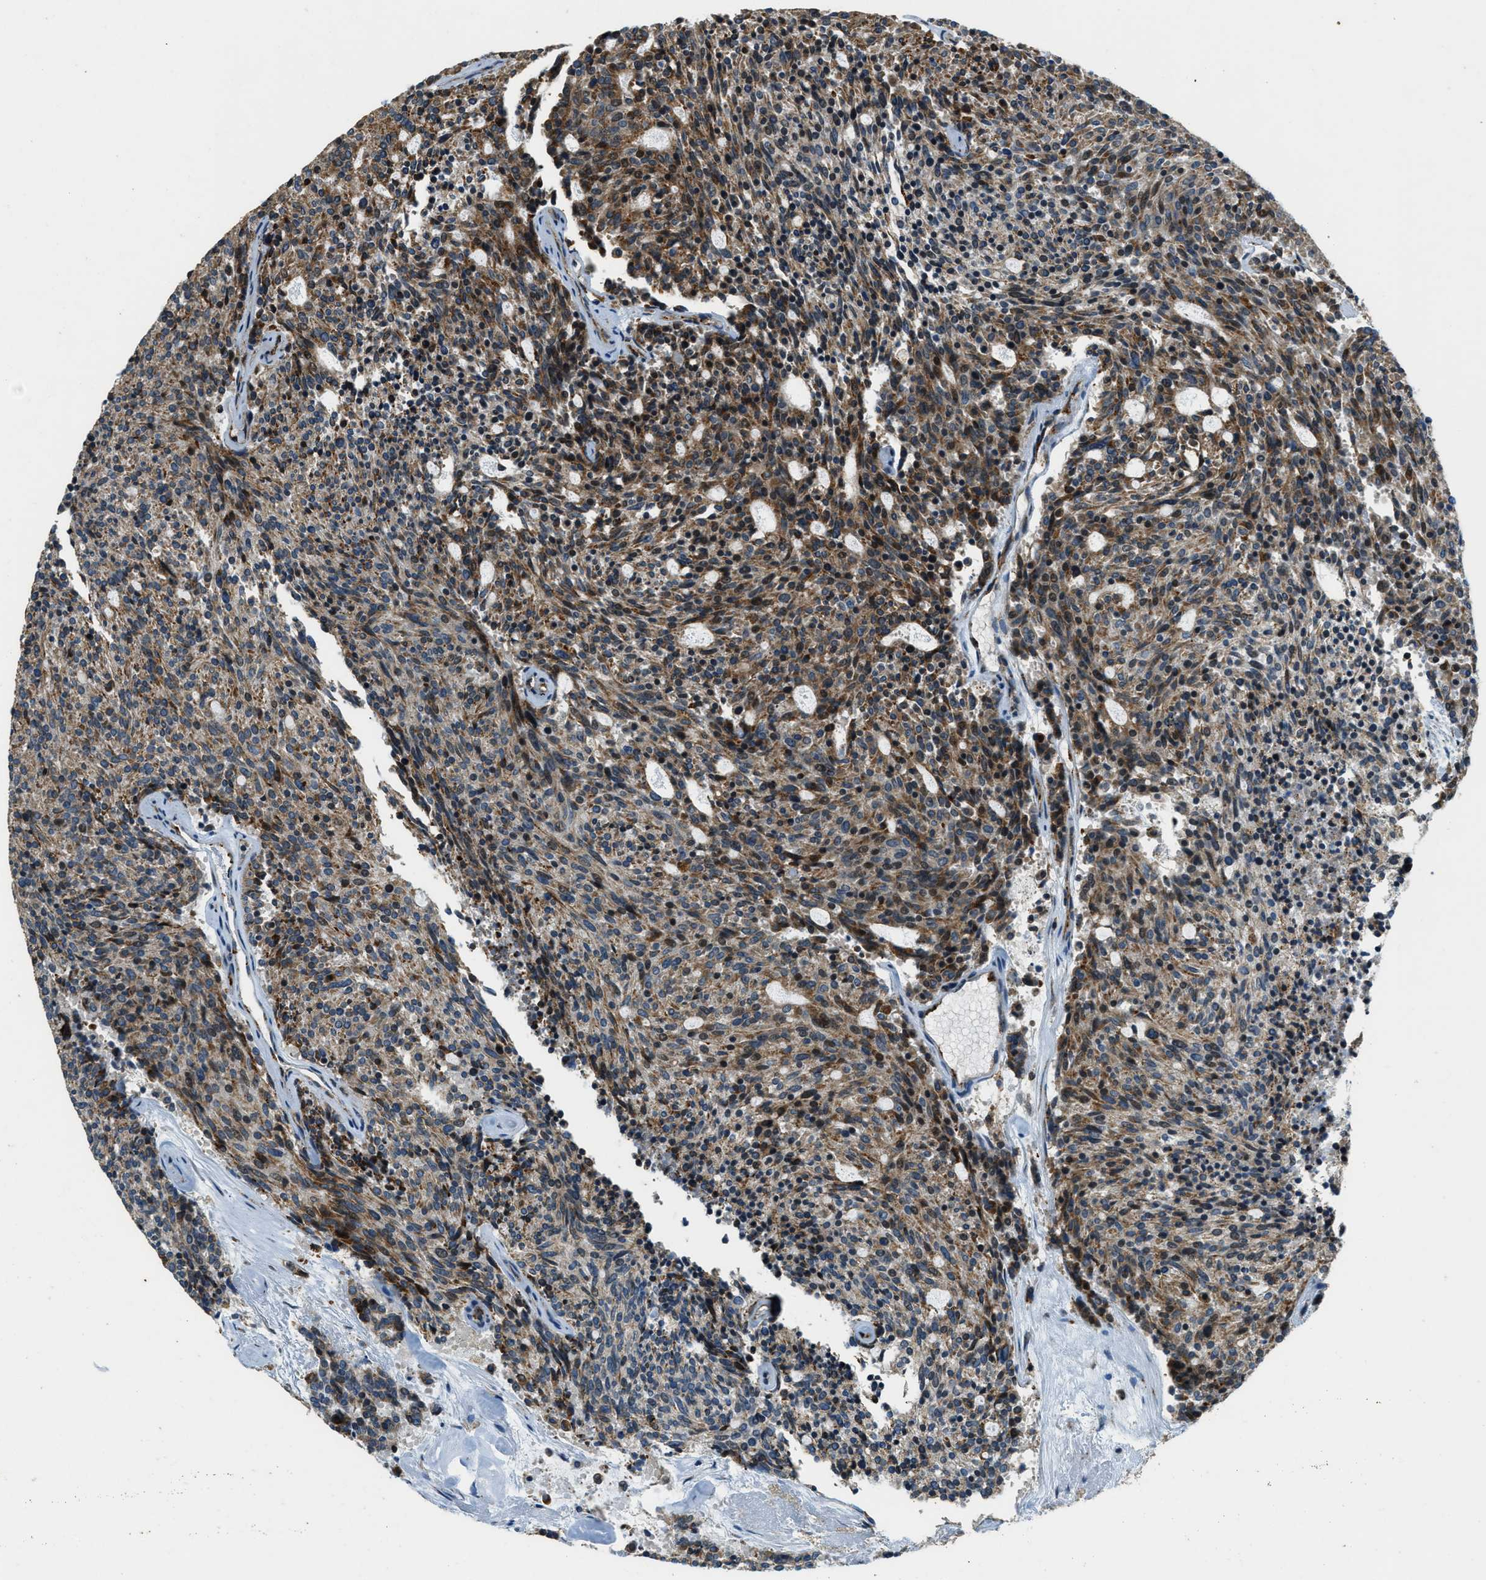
{"staining": {"intensity": "moderate", "quantity": "25%-75%", "location": "cytoplasmic/membranous"}, "tissue": "carcinoid", "cell_type": "Tumor cells", "image_type": "cancer", "snomed": [{"axis": "morphology", "description": "Carcinoid, malignant, NOS"}, {"axis": "topography", "description": "Pancreas"}], "caption": "IHC image of neoplastic tissue: human malignant carcinoid stained using immunohistochemistry demonstrates medium levels of moderate protein expression localized specifically in the cytoplasmic/membranous of tumor cells, appearing as a cytoplasmic/membranous brown color.", "gene": "HERC2", "patient": {"sex": "female", "age": 54}}